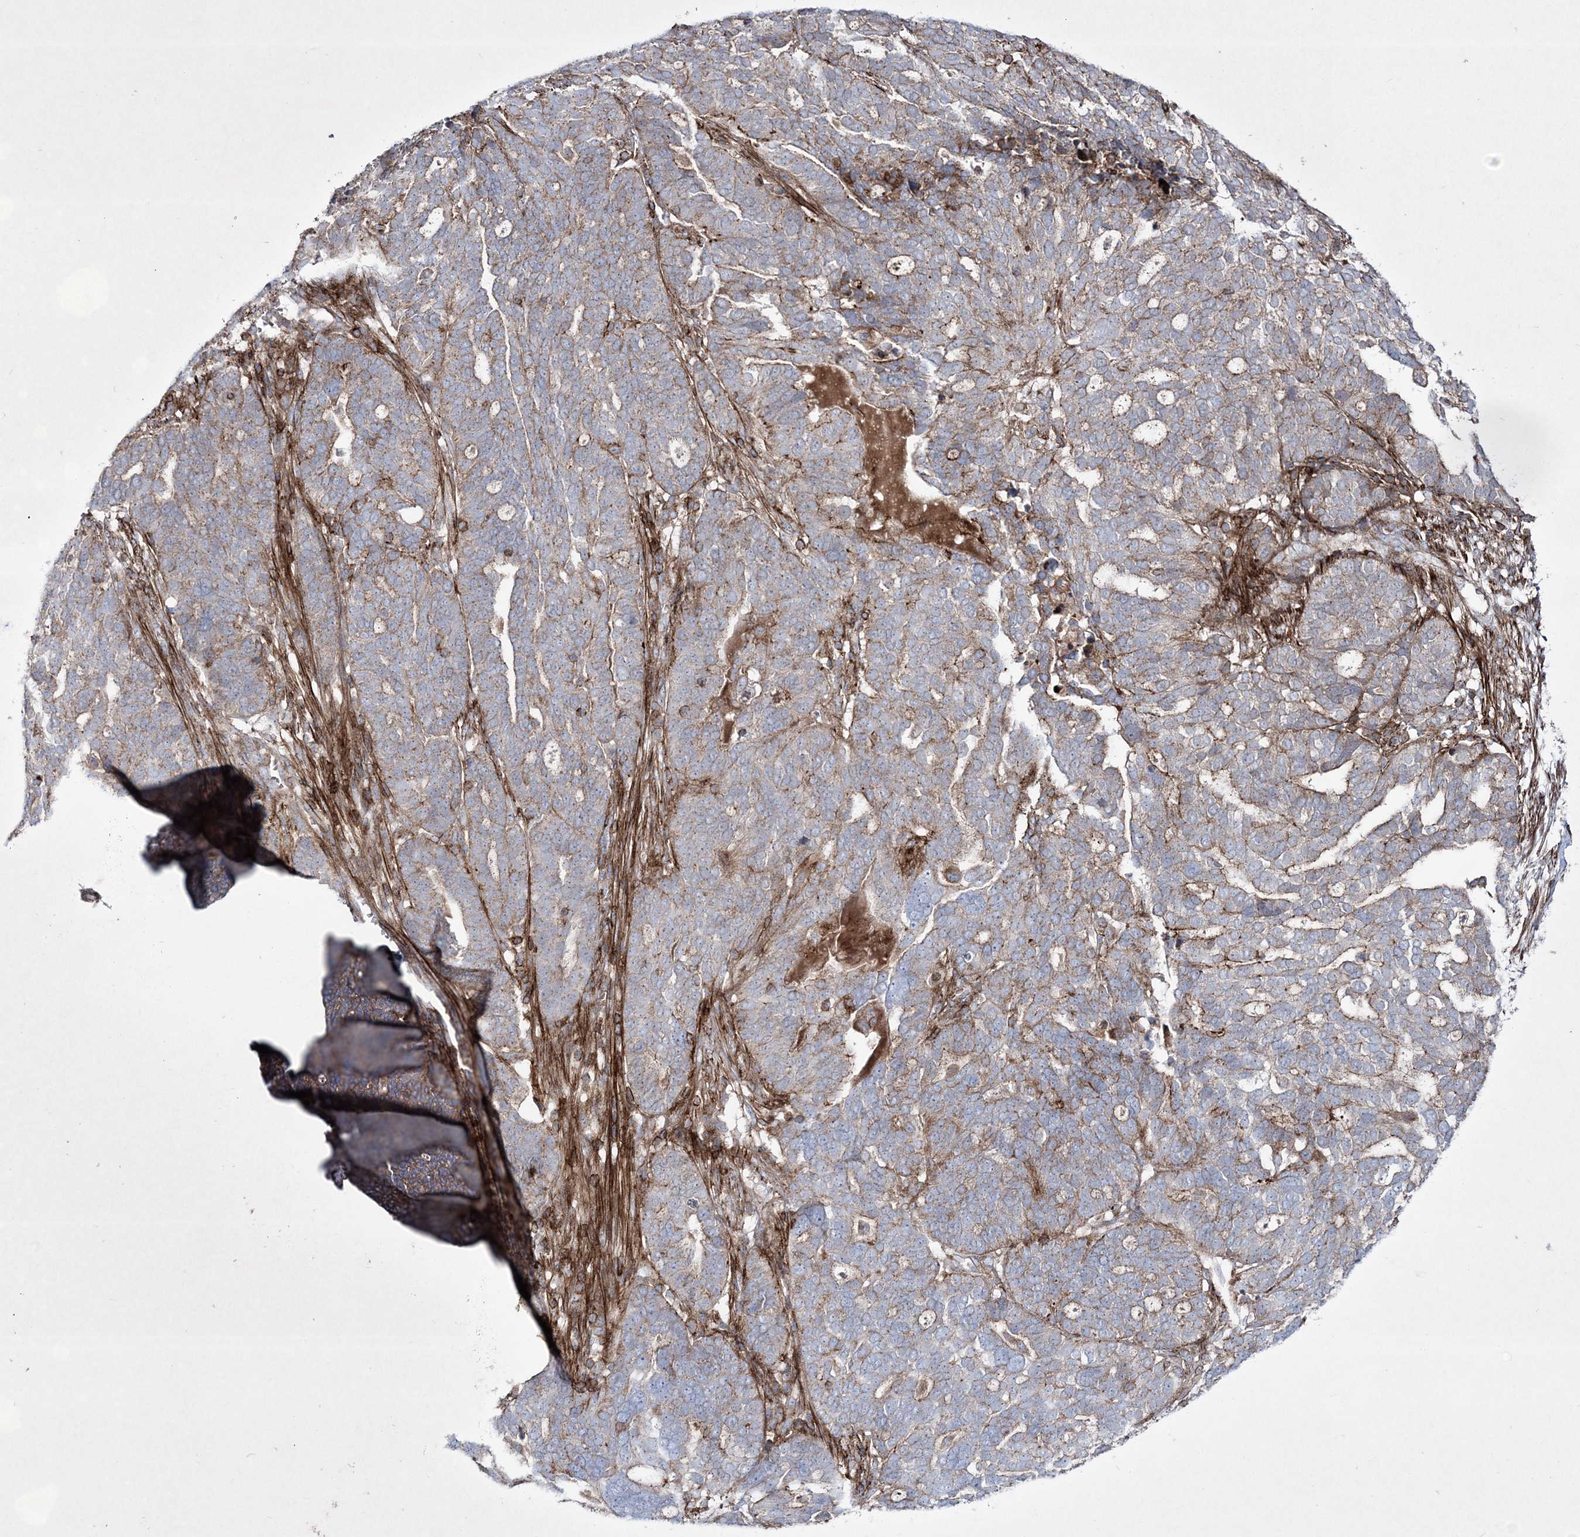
{"staining": {"intensity": "weak", "quantity": "25%-75%", "location": "cytoplasmic/membranous"}, "tissue": "ovarian cancer", "cell_type": "Tumor cells", "image_type": "cancer", "snomed": [{"axis": "morphology", "description": "Cystadenocarcinoma, serous, NOS"}, {"axis": "topography", "description": "Ovary"}], "caption": "Tumor cells display weak cytoplasmic/membranous expression in about 25%-75% of cells in serous cystadenocarcinoma (ovarian).", "gene": "RICTOR", "patient": {"sex": "female", "age": 59}}